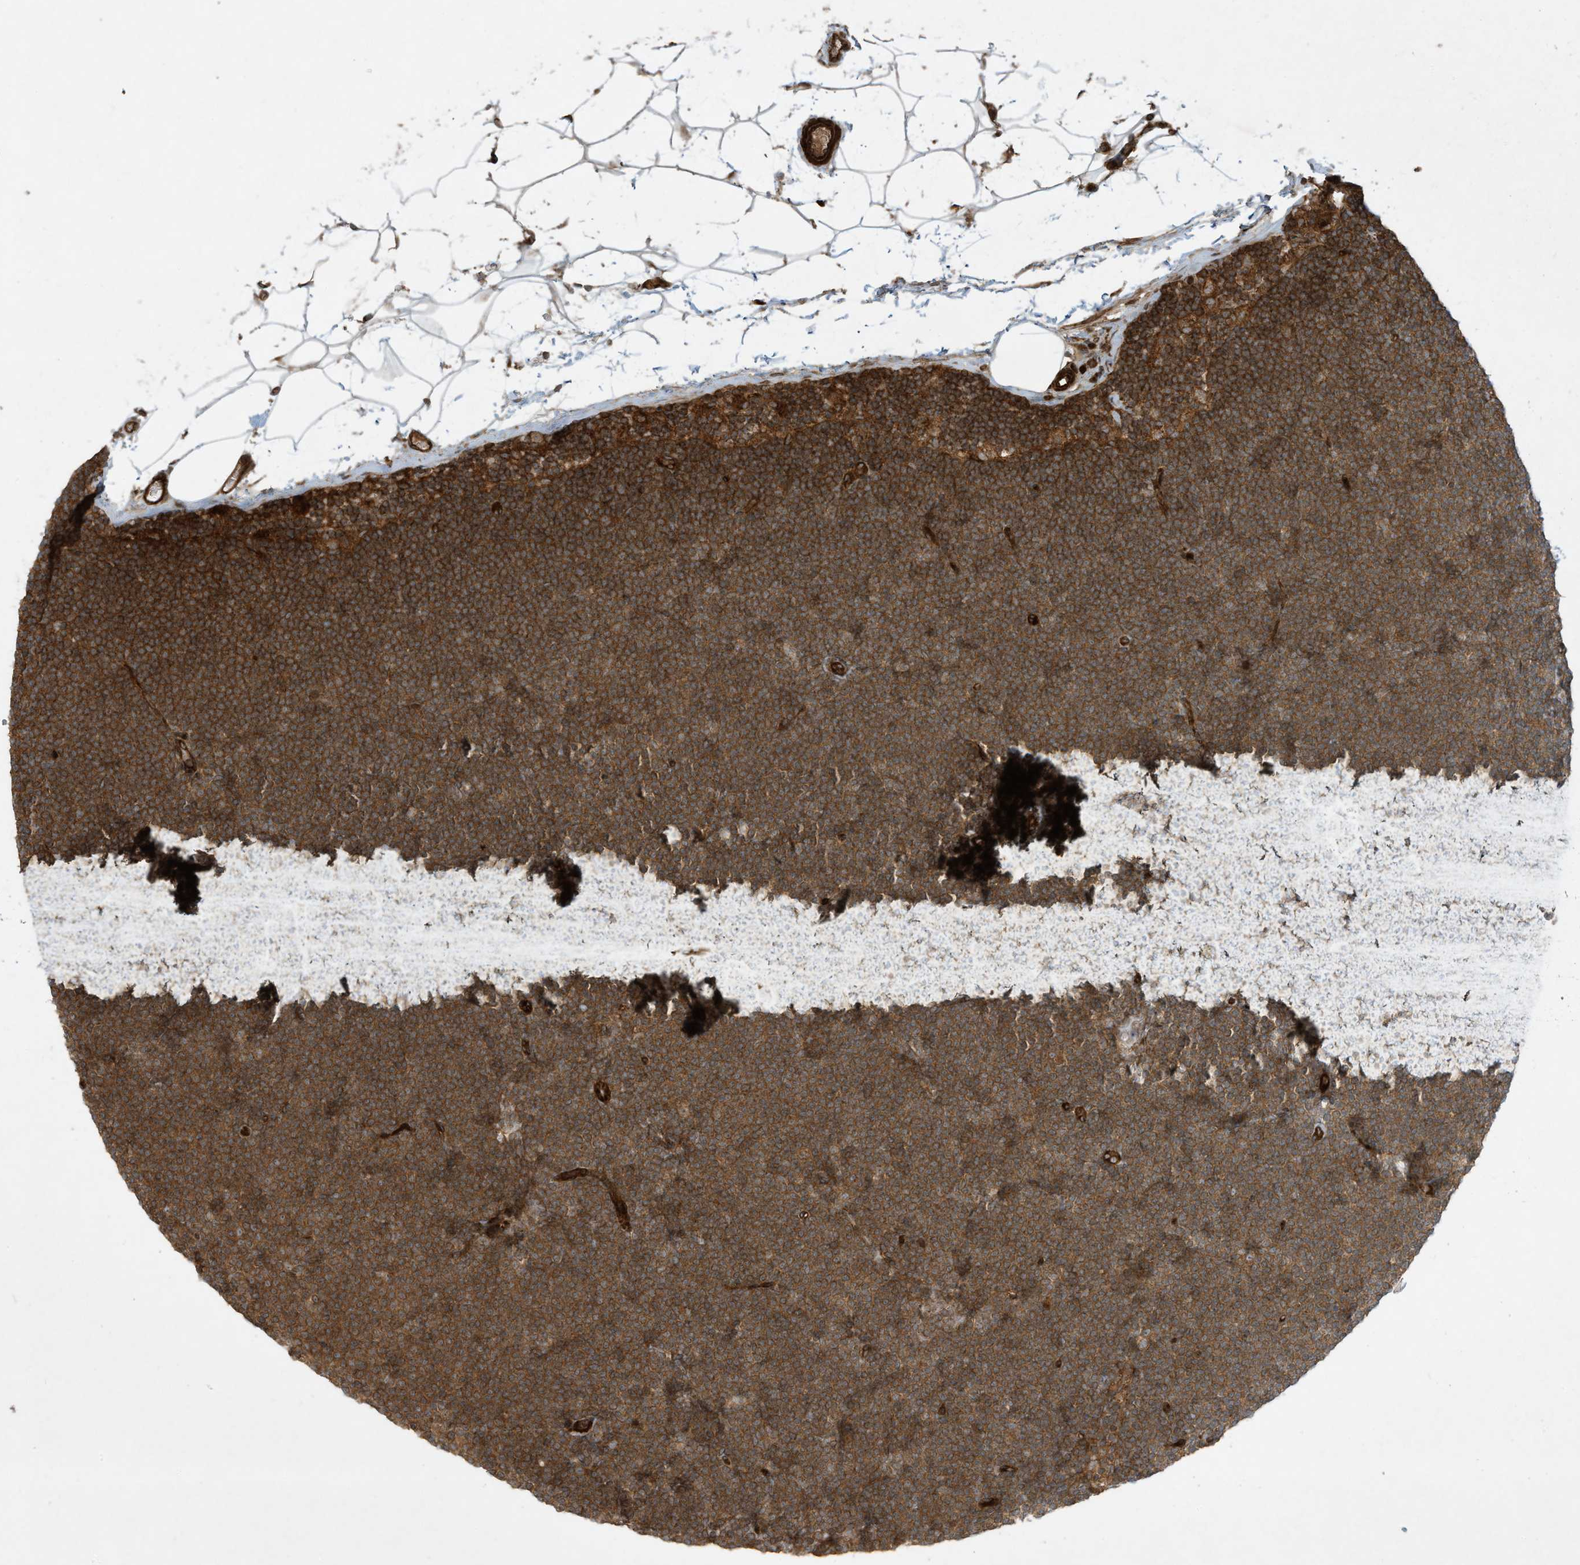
{"staining": {"intensity": "moderate", "quantity": ">75%", "location": "cytoplasmic/membranous"}, "tissue": "lymphoma", "cell_type": "Tumor cells", "image_type": "cancer", "snomed": [{"axis": "morphology", "description": "Malignant lymphoma, non-Hodgkin's type, Low grade"}, {"axis": "topography", "description": "Lymph node"}], "caption": "Lymphoma stained for a protein reveals moderate cytoplasmic/membranous positivity in tumor cells.", "gene": "DDIT4", "patient": {"sex": "female", "age": 53}}